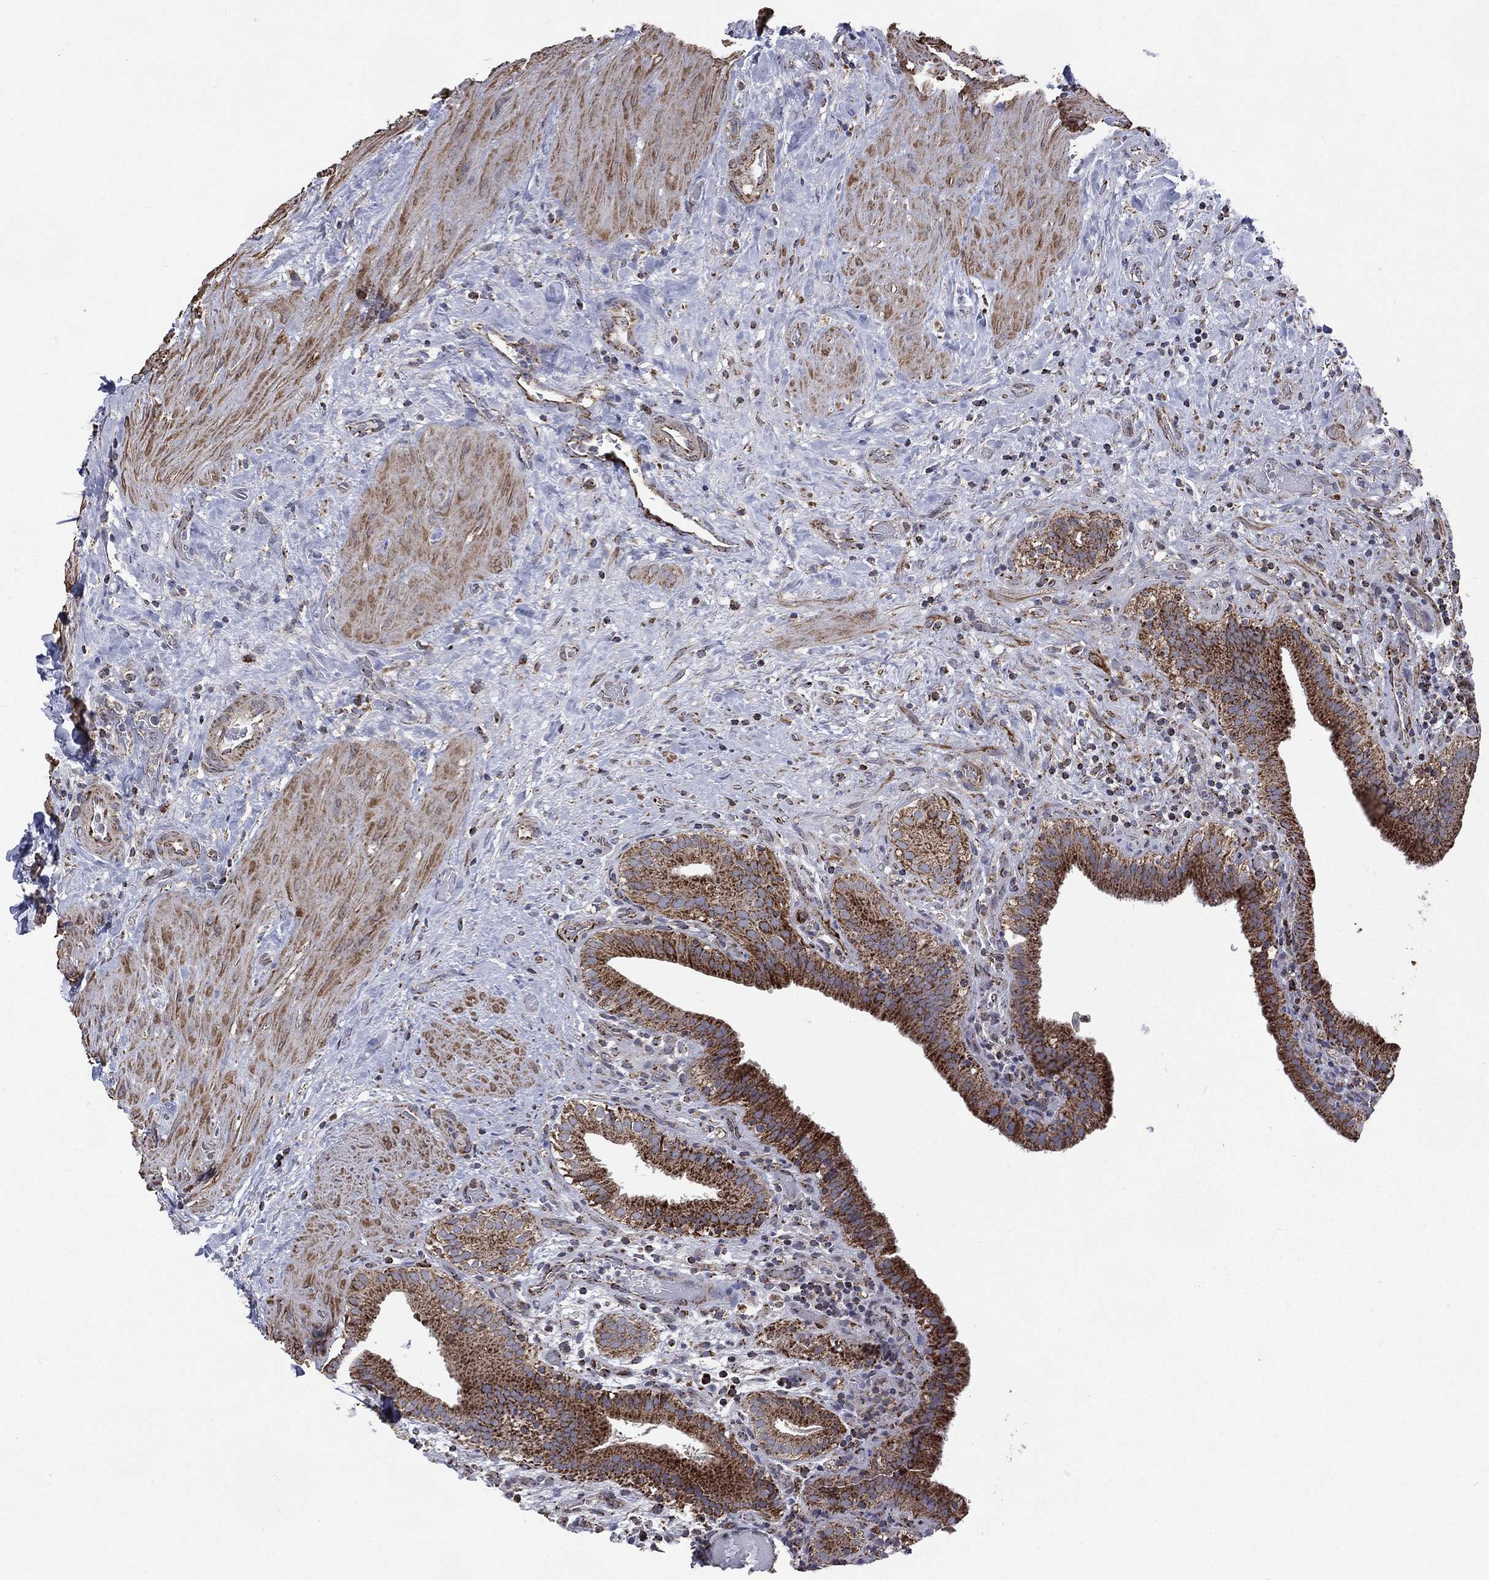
{"staining": {"intensity": "strong", "quantity": ">75%", "location": "cytoplasmic/membranous"}, "tissue": "gallbladder", "cell_type": "Glandular cells", "image_type": "normal", "snomed": [{"axis": "morphology", "description": "Normal tissue, NOS"}, {"axis": "topography", "description": "Gallbladder"}], "caption": "Protein staining demonstrates strong cytoplasmic/membranous positivity in approximately >75% of glandular cells in benign gallbladder. The staining was performed using DAB (3,3'-diaminobenzidine) to visualize the protein expression in brown, while the nuclei were stained in blue with hematoxylin (Magnification: 20x).", "gene": "GOT2", "patient": {"sex": "male", "age": 62}}